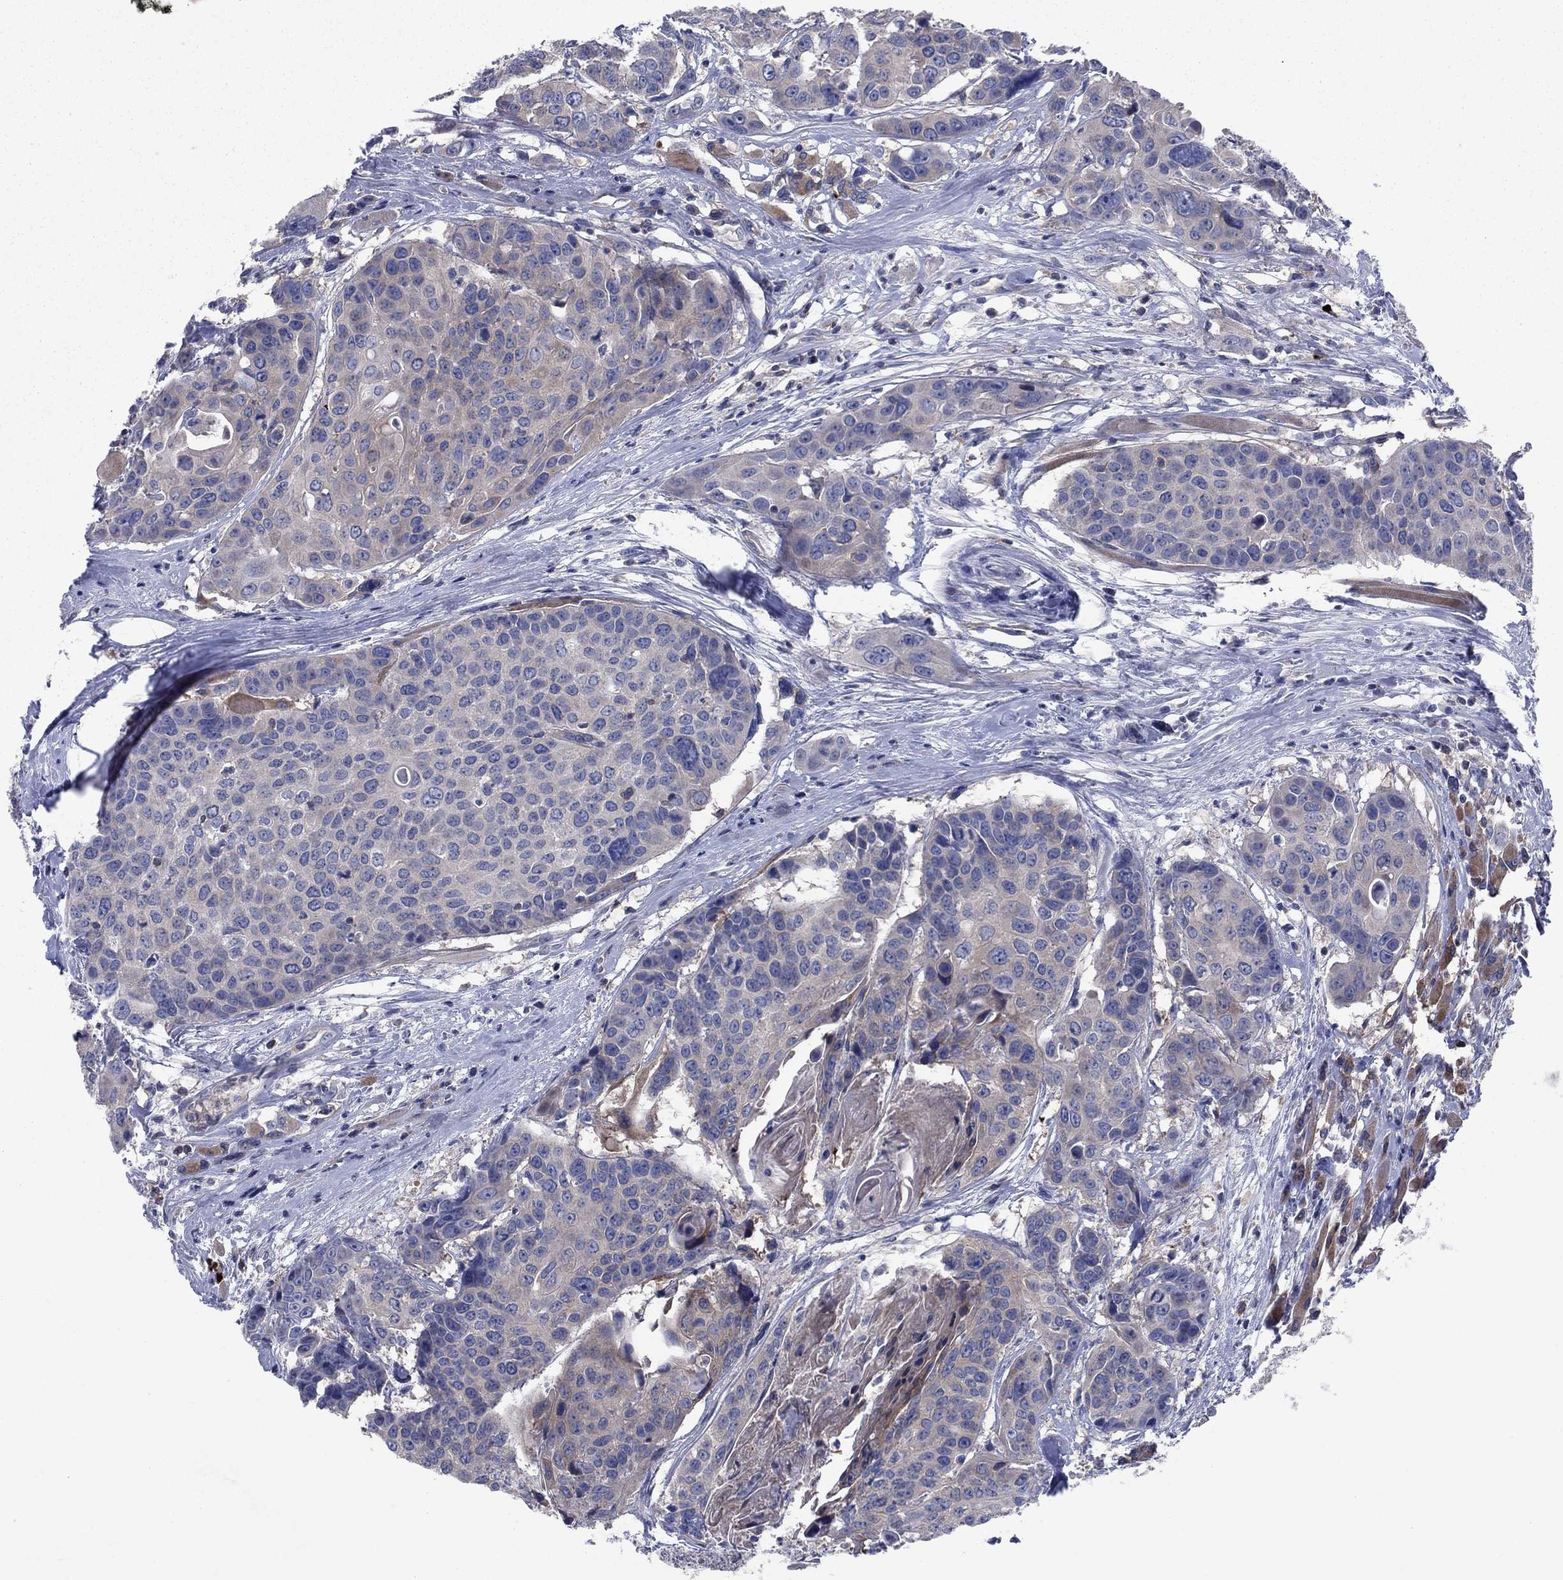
{"staining": {"intensity": "negative", "quantity": "none", "location": "none"}, "tissue": "head and neck cancer", "cell_type": "Tumor cells", "image_type": "cancer", "snomed": [{"axis": "morphology", "description": "Squamous cell carcinoma, NOS"}, {"axis": "topography", "description": "Oral tissue"}, {"axis": "topography", "description": "Head-Neck"}], "caption": "There is no significant expression in tumor cells of head and neck squamous cell carcinoma. The staining was performed using DAB to visualize the protein expression in brown, while the nuclei were stained in blue with hematoxylin (Magnification: 20x).", "gene": "PVR", "patient": {"sex": "male", "age": 56}}